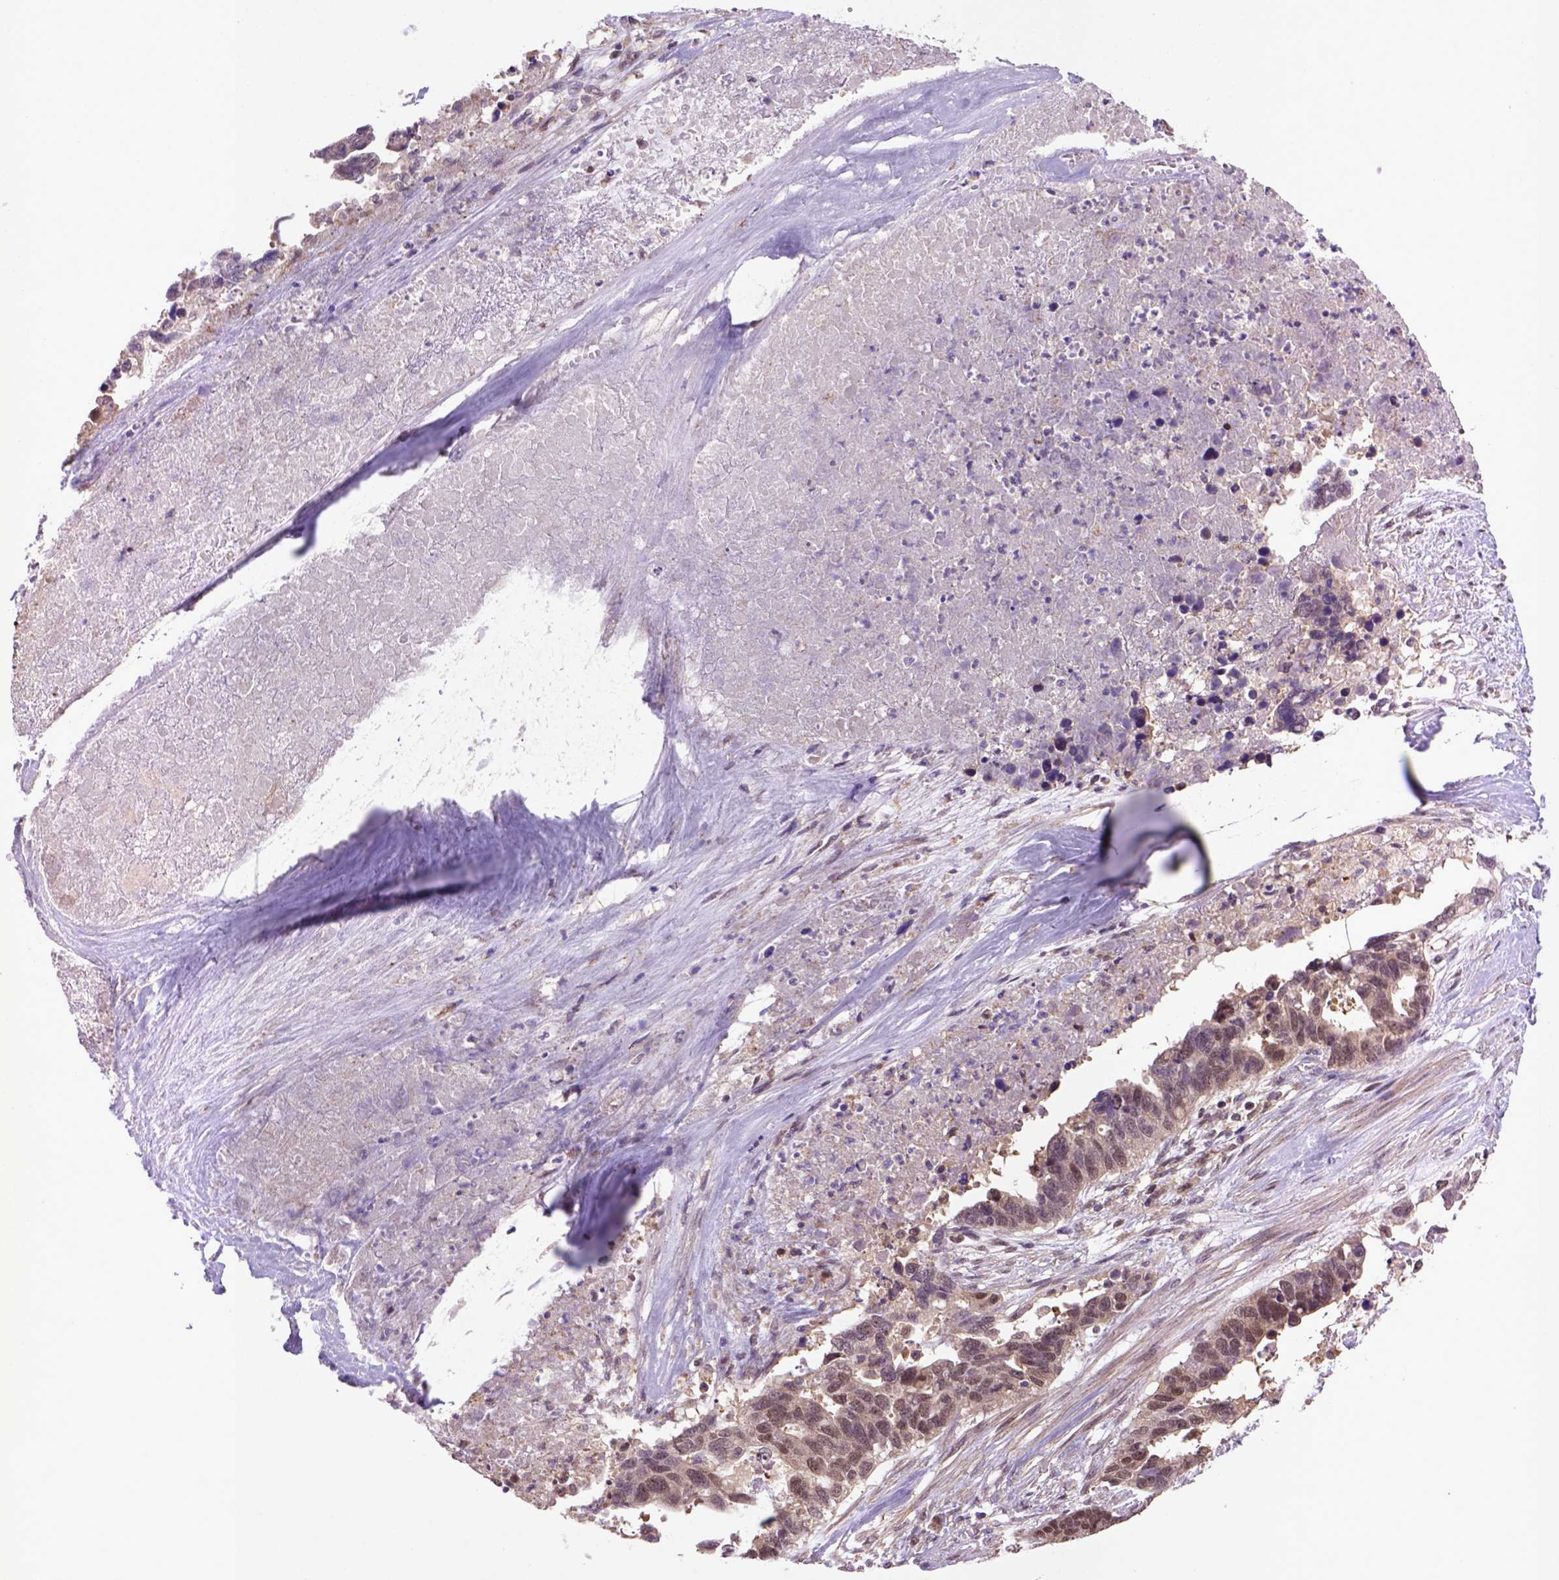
{"staining": {"intensity": "moderate", "quantity": "<25%", "location": "cytoplasmic/membranous,nuclear"}, "tissue": "ovarian cancer", "cell_type": "Tumor cells", "image_type": "cancer", "snomed": [{"axis": "morphology", "description": "Cystadenocarcinoma, serous, NOS"}, {"axis": "topography", "description": "Ovary"}], "caption": "Protein staining of ovarian cancer (serous cystadenocarcinoma) tissue demonstrates moderate cytoplasmic/membranous and nuclear positivity in about <25% of tumor cells.", "gene": "HSPBP1", "patient": {"sex": "female", "age": 69}}